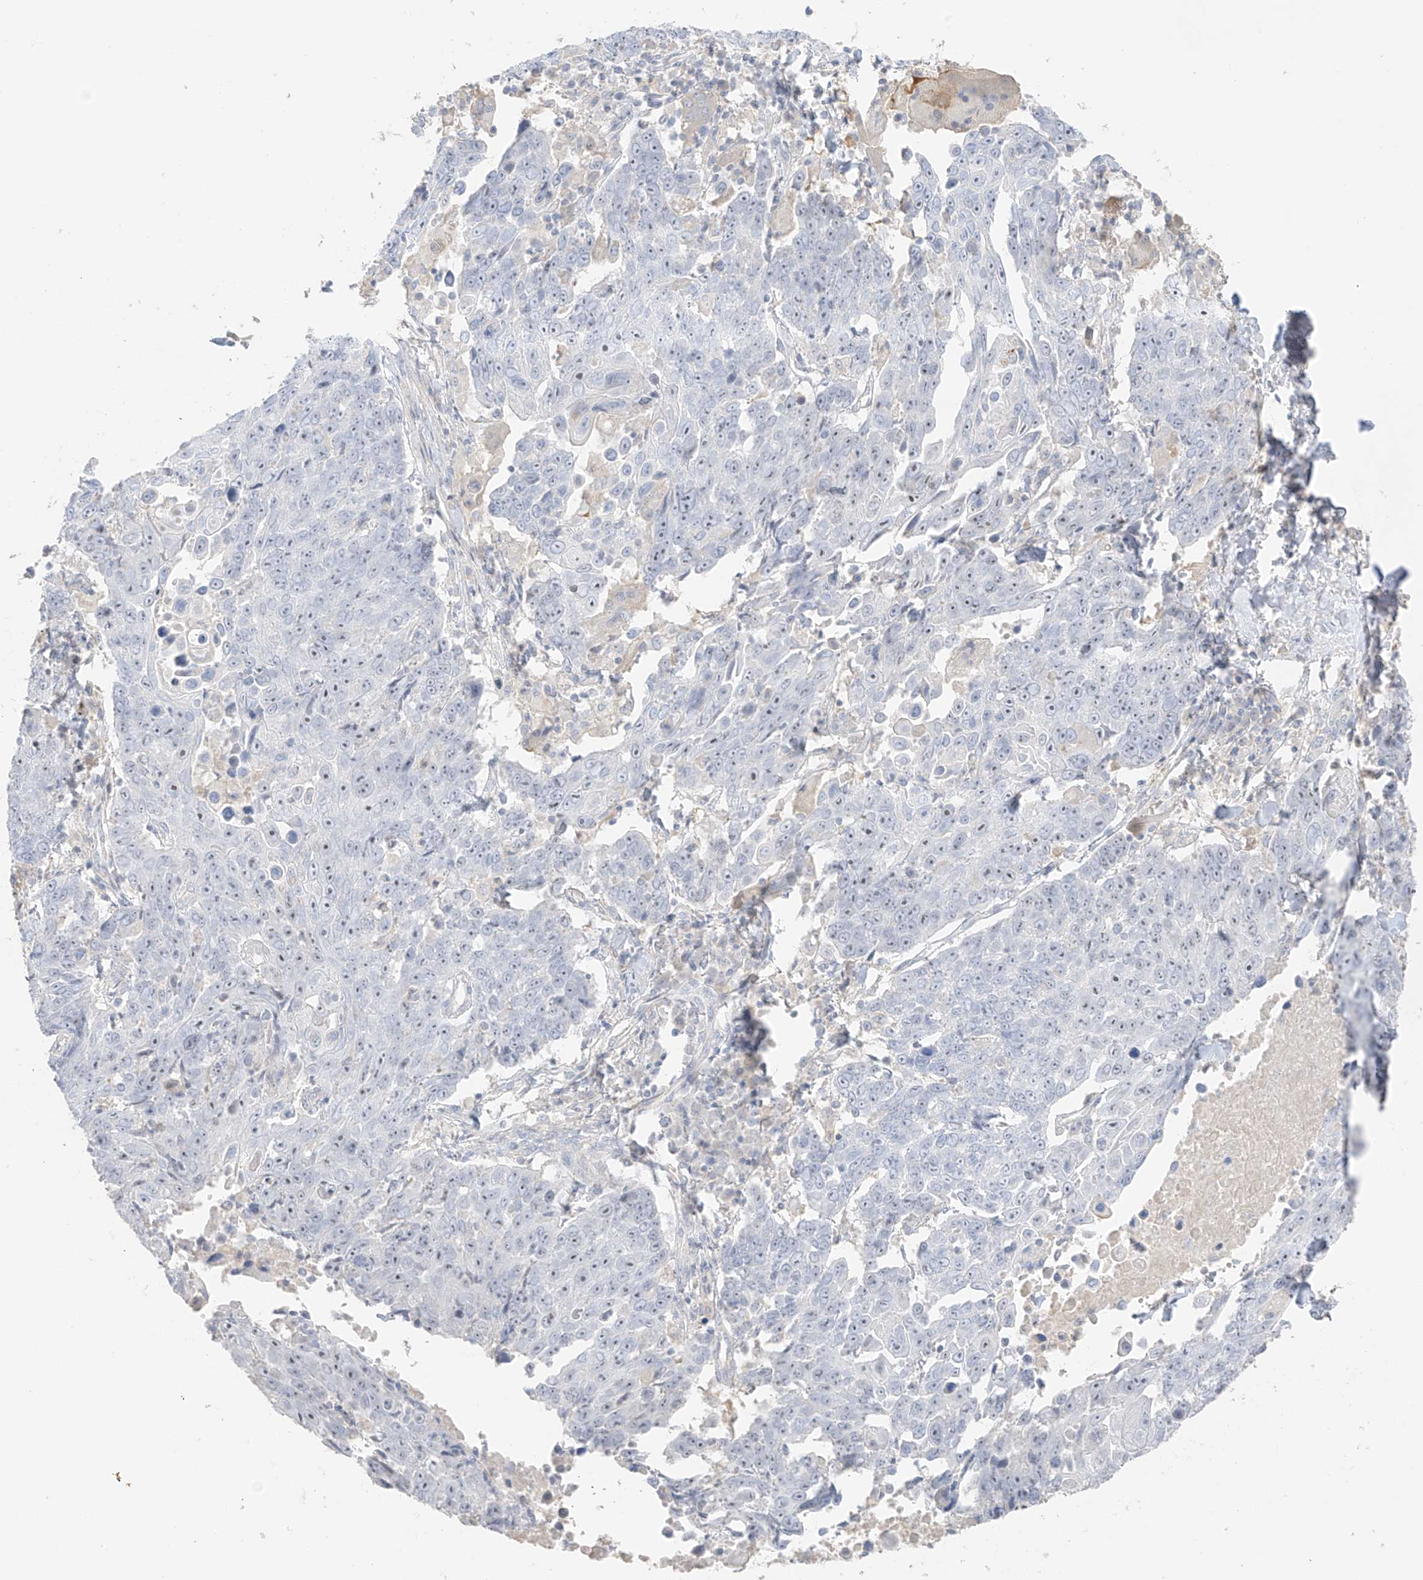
{"staining": {"intensity": "weak", "quantity": "25%-75%", "location": "nuclear"}, "tissue": "lung cancer", "cell_type": "Tumor cells", "image_type": "cancer", "snomed": [{"axis": "morphology", "description": "Squamous cell carcinoma, NOS"}, {"axis": "topography", "description": "Lung"}], "caption": "A brown stain labels weak nuclear staining of a protein in lung squamous cell carcinoma tumor cells.", "gene": "ZBTB41", "patient": {"sex": "male", "age": 66}}